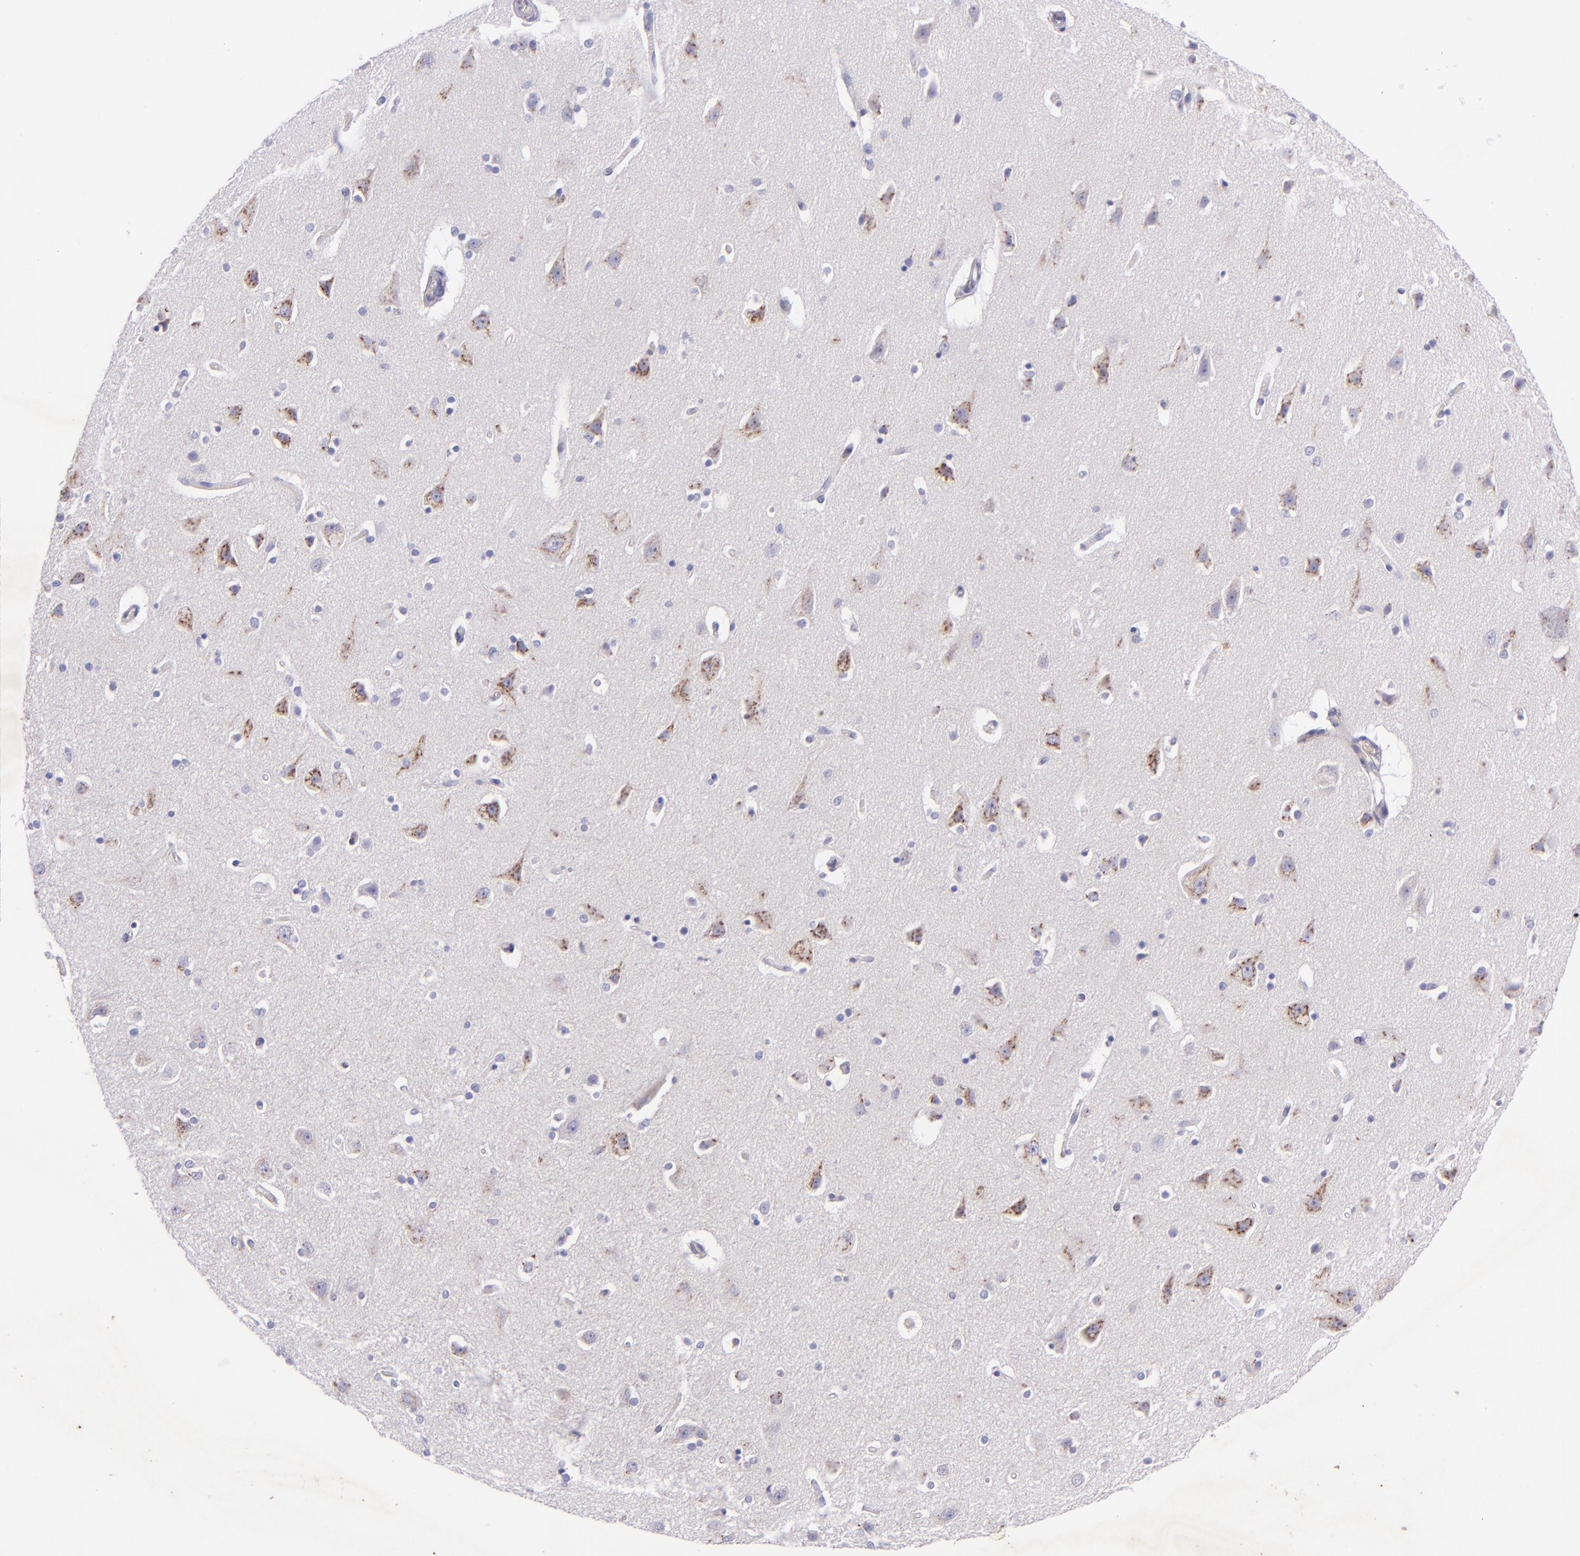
{"staining": {"intensity": "negative", "quantity": "none", "location": "none"}, "tissue": "caudate", "cell_type": "Glial cells", "image_type": "normal", "snomed": [{"axis": "morphology", "description": "Normal tissue, NOS"}, {"axis": "topography", "description": "Lateral ventricle wall"}], "caption": "DAB immunohistochemical staining of unremarkable human caudate reveals no significant positivity in glial cells. The staining is performed using DAB (3,3'-diaminobenzidine) brown chromogen with nuclei counter-stained in using hematoxylin.", "gene": "RET", "patient": {"sex": "female", "age": 54}}